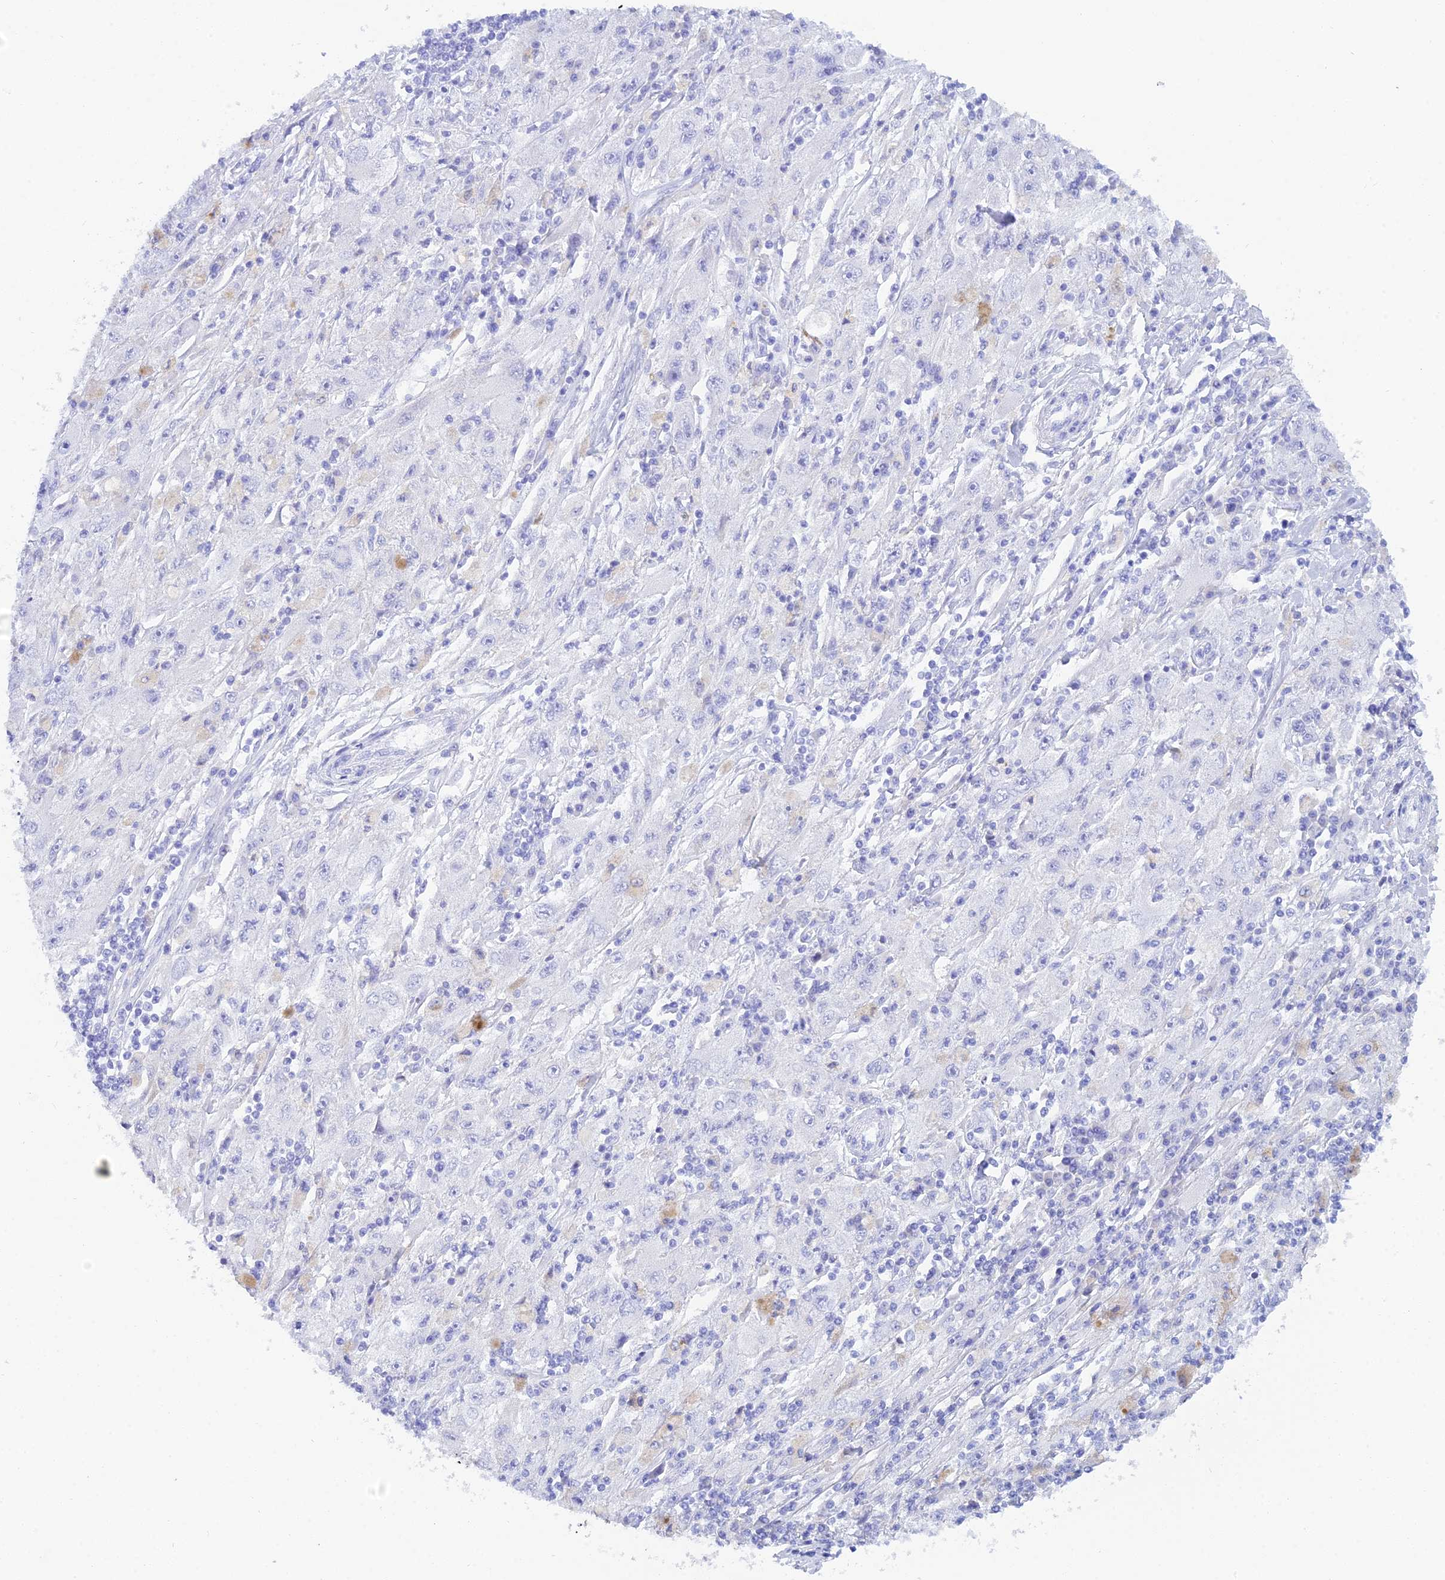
{"staining": {"intensity": "negative", "quantity": "none", "location": "none"}, "tissue": "melanoma", "cell_type": "Tumor cells", "image_type": "cancer", "snomed": [{"axis": "morphology", "description": "Malignant melanoma, Metastatic site"}, {"axis": "topography", "description": "Skin"}], "caption": "Image shows no protein expression in tumor cells of malignant melanoma (metastatic site) tissue.", "gene": "REG1A", "patient": {"sex": "male", "age": 53}}